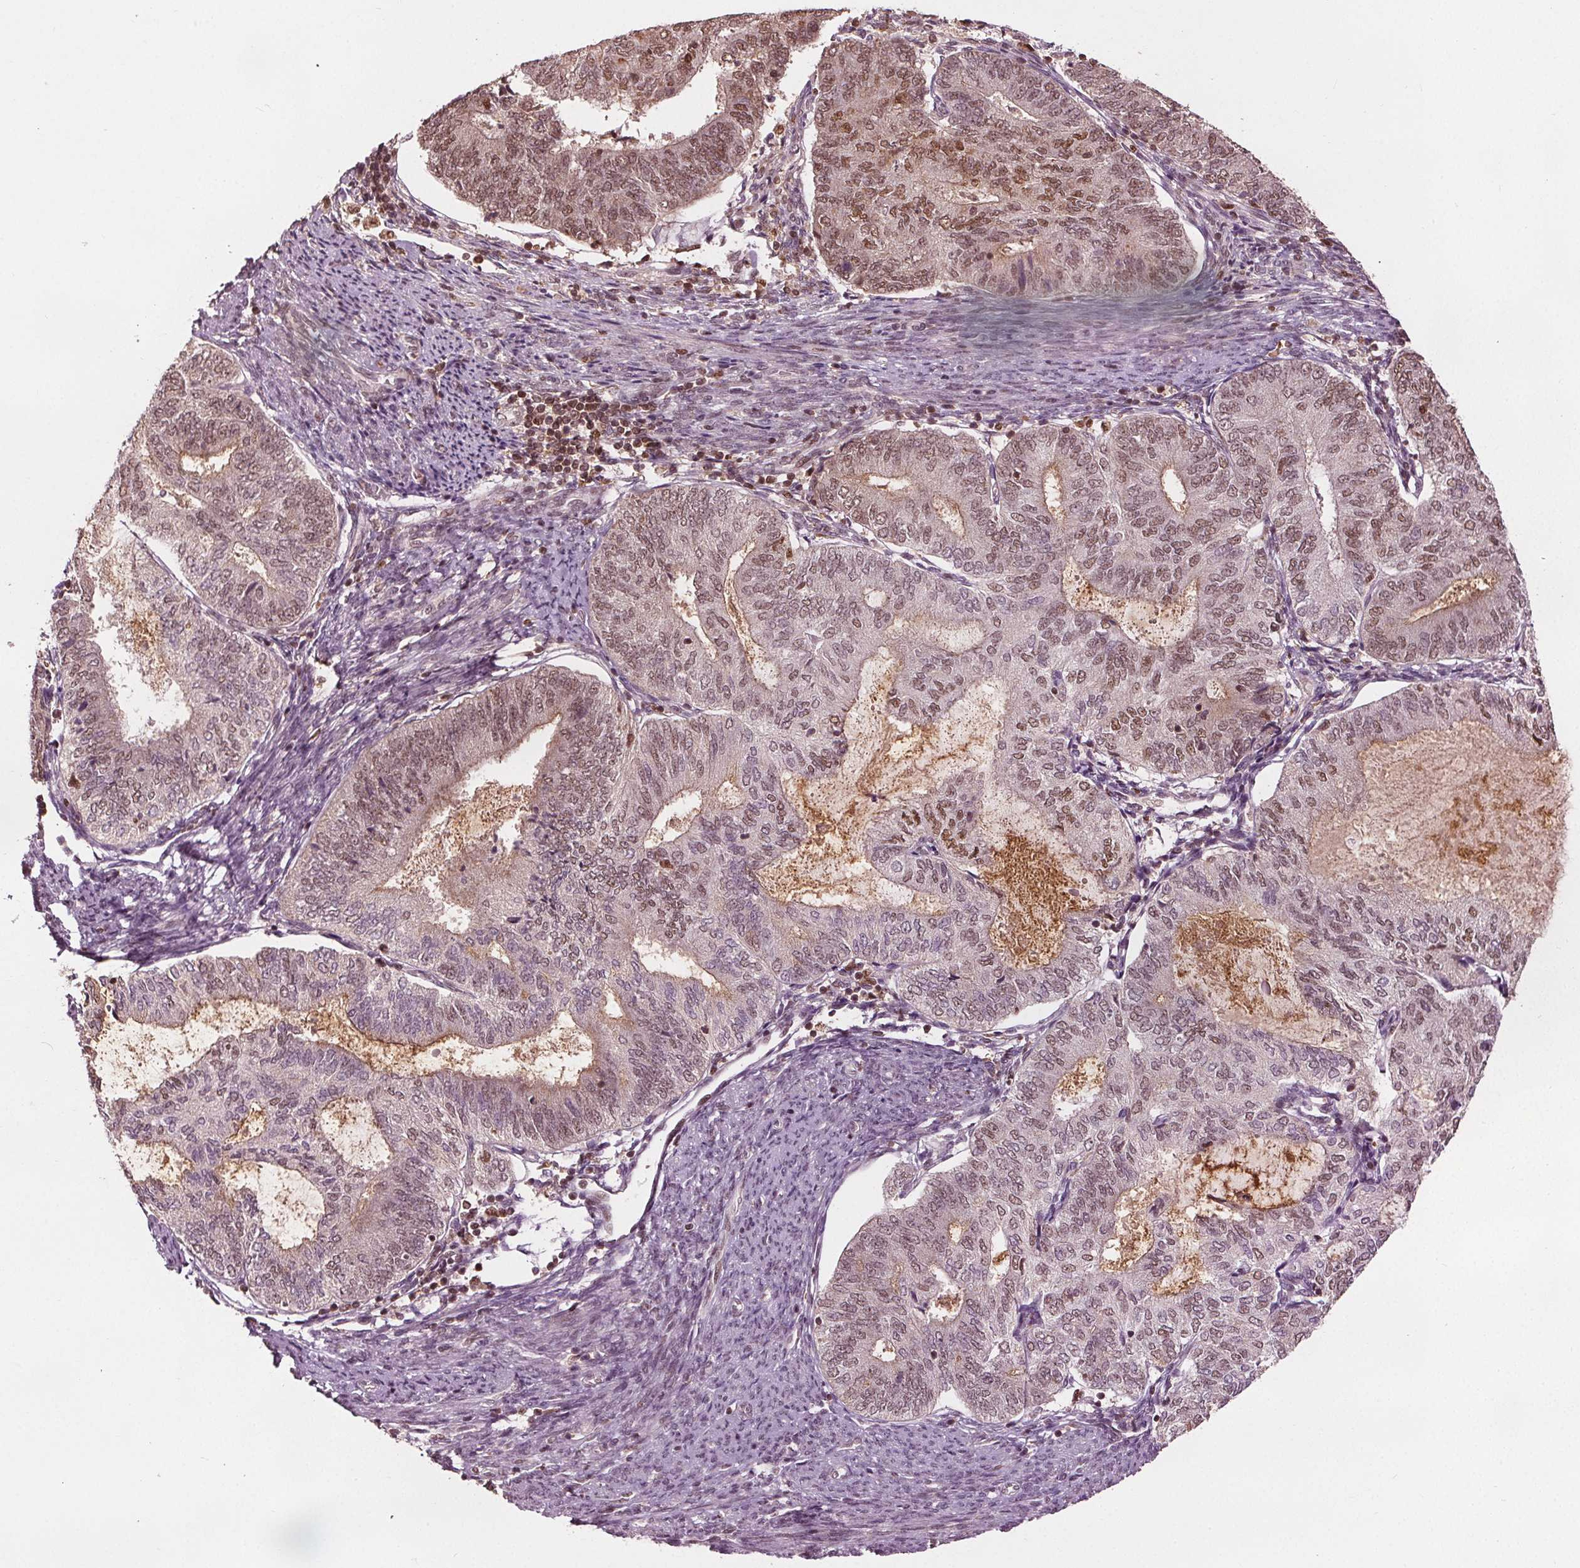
{"staining": {"intensity": "weak", "quantity": "25%-75%", "location": "cytoplasmic/membranous,nuclear"}, "tissue": "endometrial cancer", "cell_type": "Tumor cells", "image_type": "cancer", "snomed": [{"axis": "morphology", "description": "Adenocarcinoma, NOS"}, {"axis": "topography", "description": "Endometrium"}], "caption": "A high-resolution image shows IHC staining of endometrial cancer (adenocarcinoma), which displays weak cytoplasmic/membranous and nuclear staining in approximately 25%-75% of tumor cells. The protein of interest is stained brown, and the nuclei are stained in blue (DAB (3,3'-diaminobenzidine) IHC with brightfield microscopy, high magnification).", "gene": "DDX11", "patient": {"sex": "female", "age": 65}}